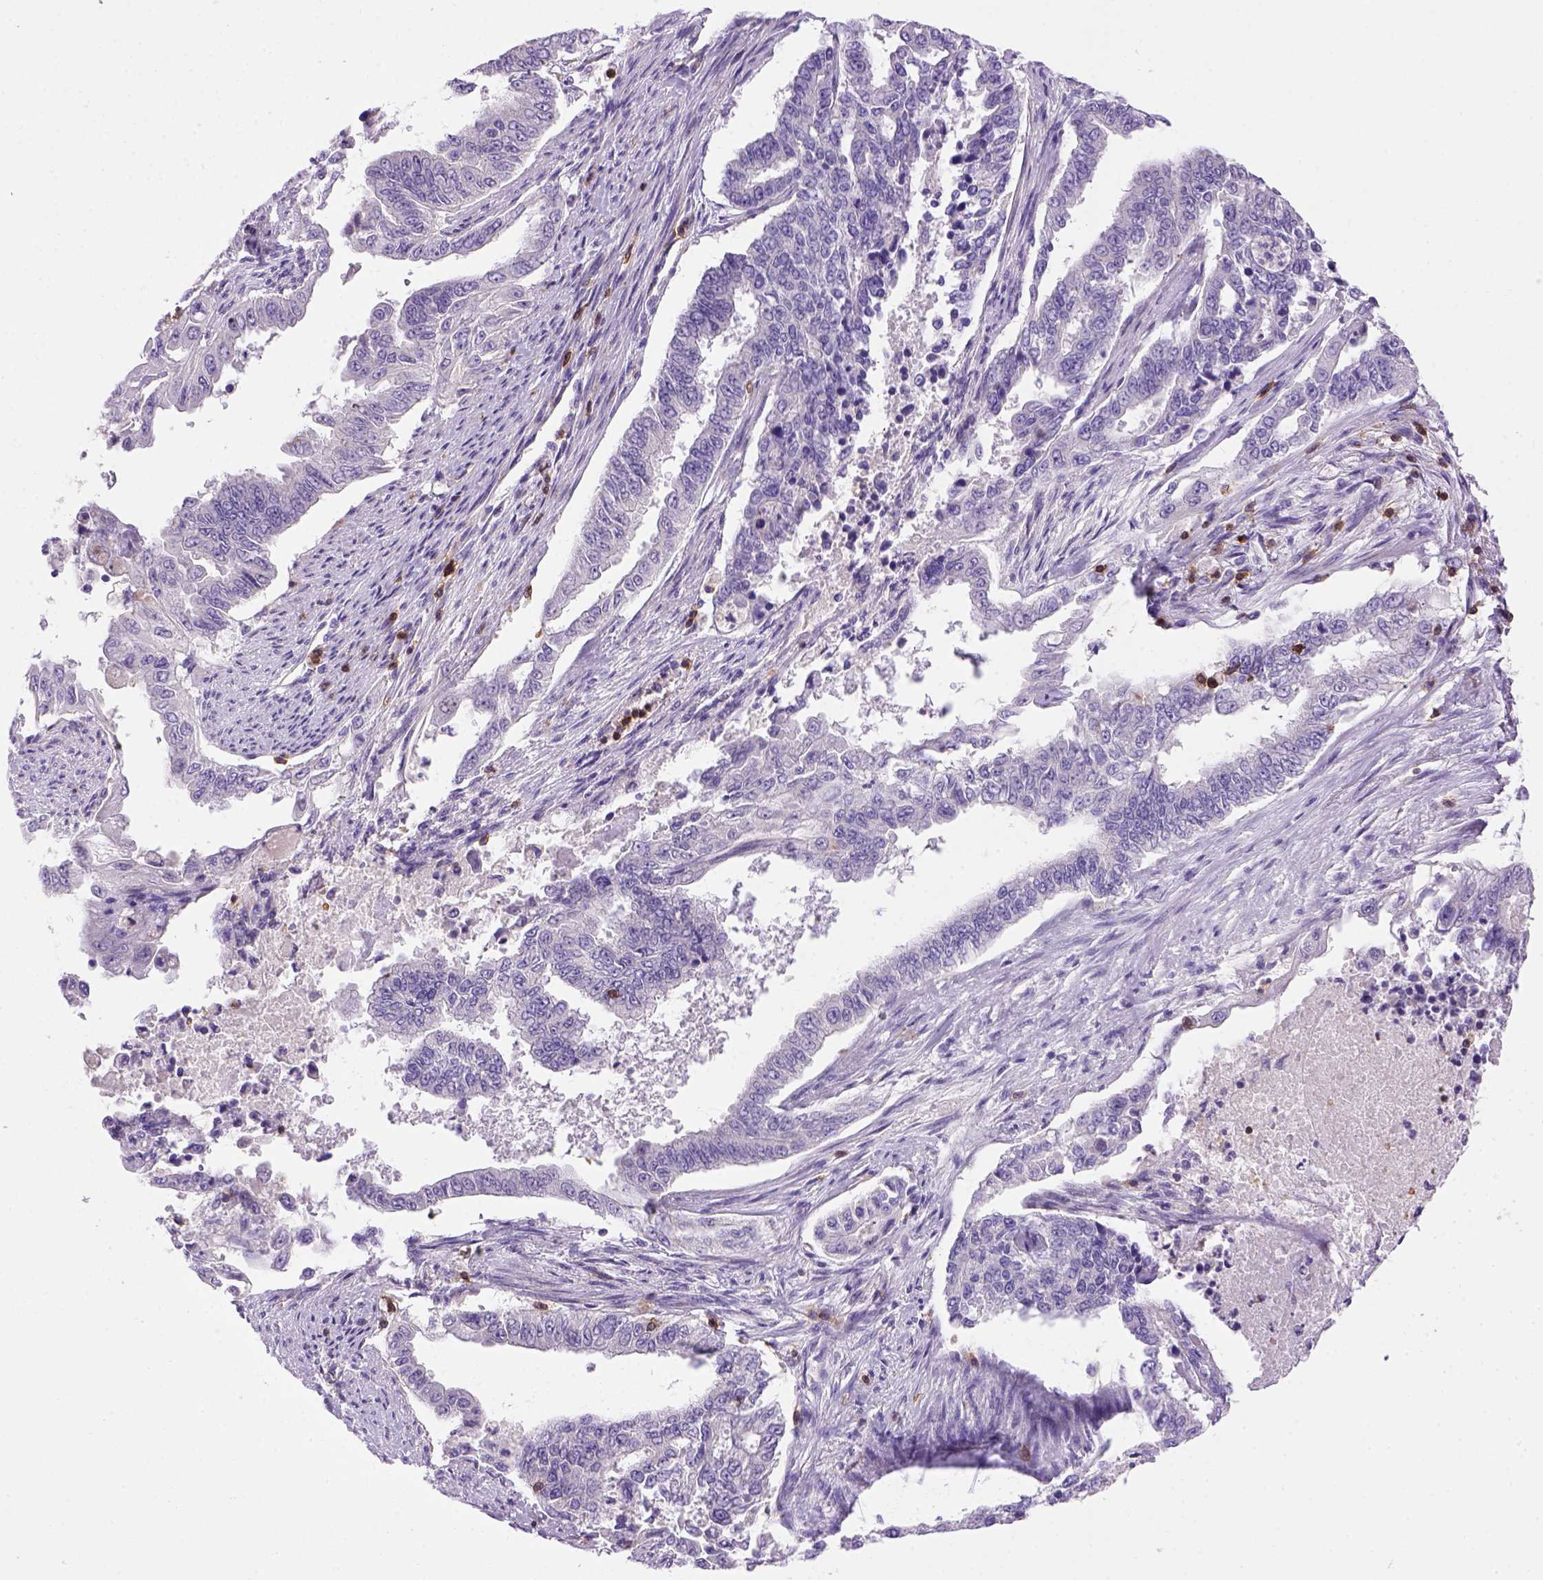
{"staining": {"intensity": "negative", "quantity": "none", "location": "none"}, "tissue": "endometrial cancer", "cell_type": "Tumor cells", "image_type": "cancer", "snomed": [{"axis": "morphology", "description": "Adenocarcinoma, NOS"}, {"axis": "topography", "description": "Uterus"}], "caption": "IHC photomicrograph of human adenocarcinoma (endometrial) stained for a protein (brown), which shows no positivity in tumor cells. (Brightfield microscopy of DAB (3,3'-diaminobenzidine) immunohistochemistry (IHC) at high magnification).", "gene": "CD3E", "patient": {"sex": "female", "age": 59}}